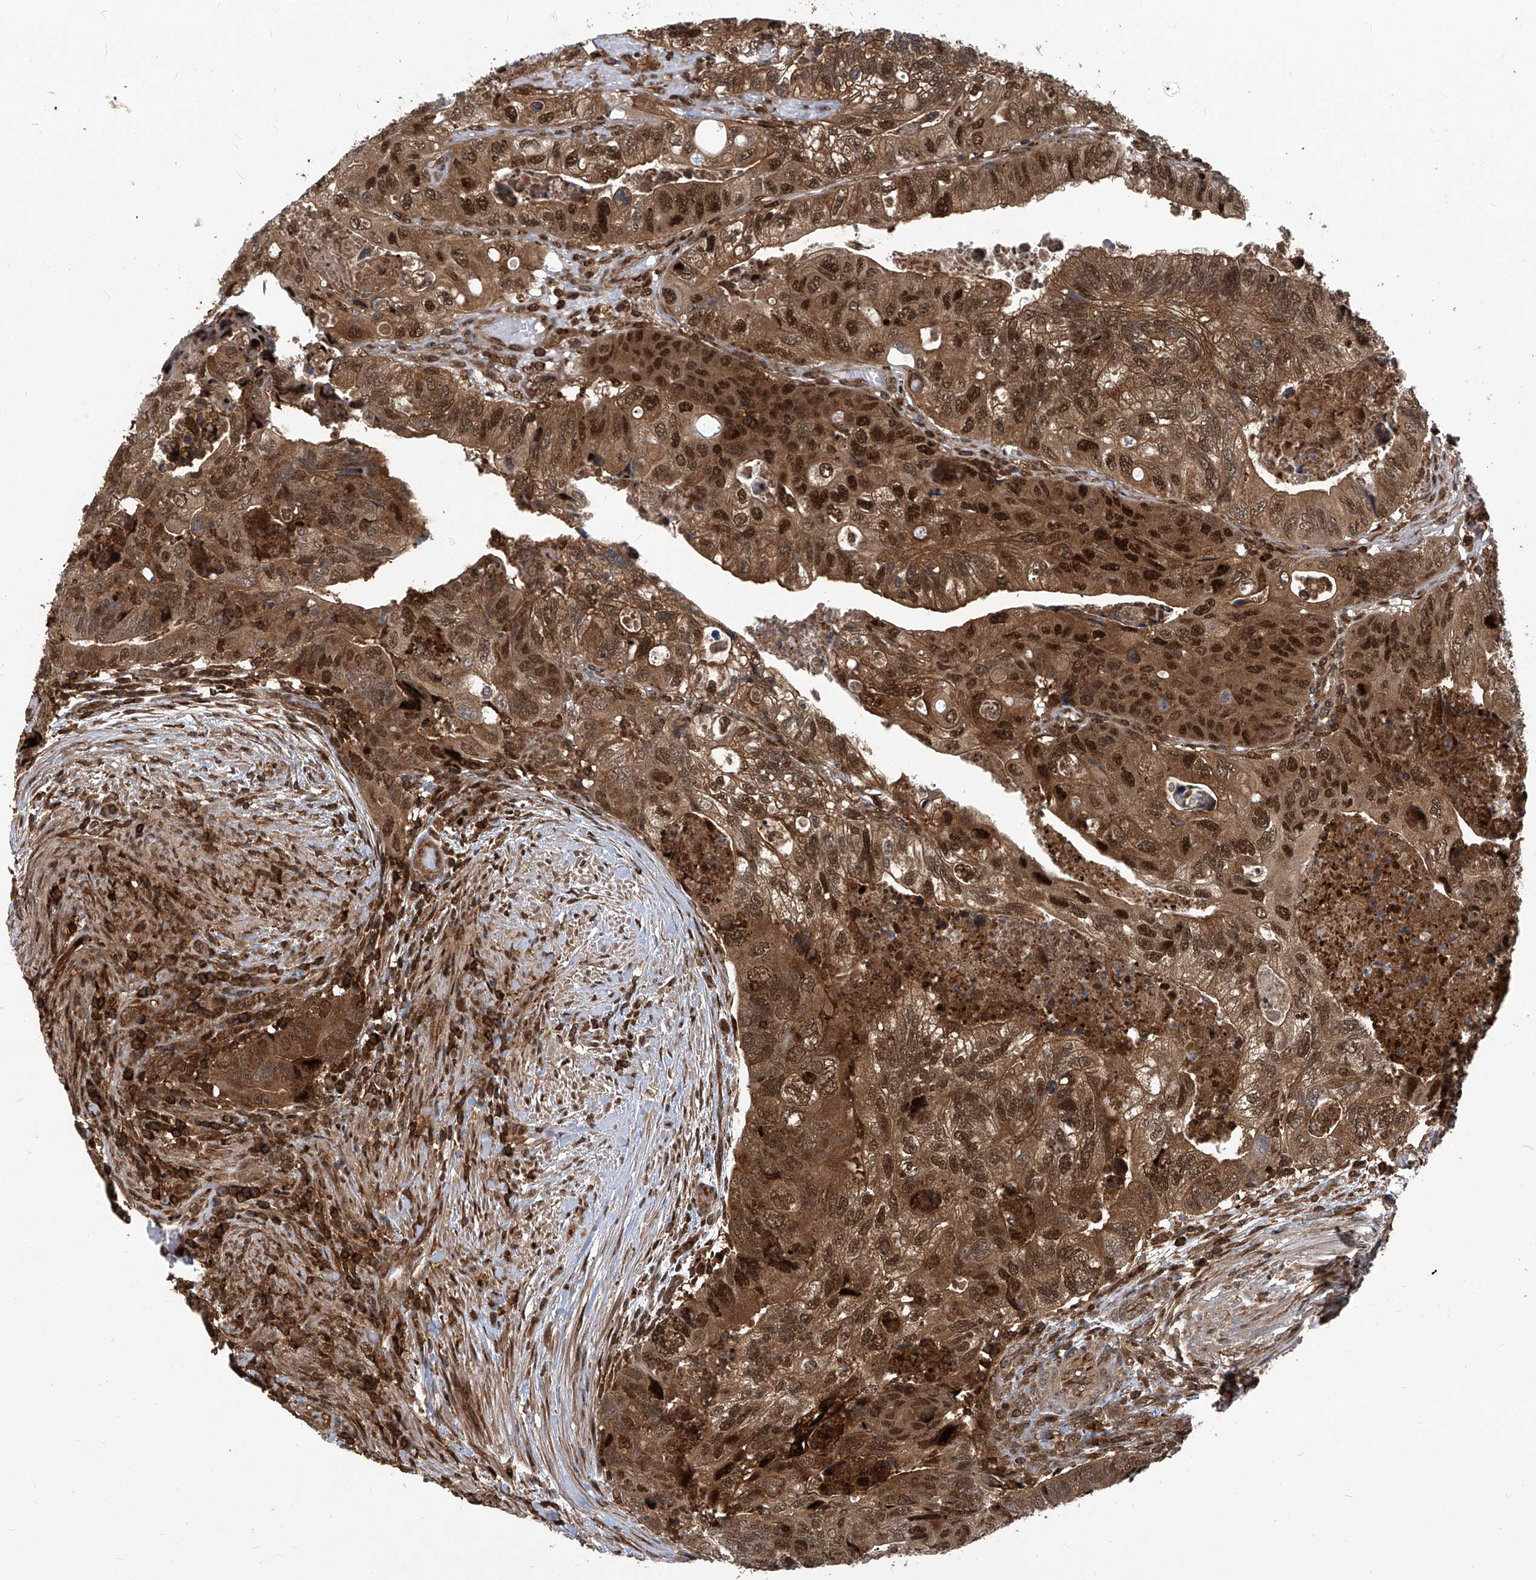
{"staining": {"intensity": "strong", "quantity": ">75%", "location": "cytoplasmic/membranous,nuclear"}, "tissue": "colorectal cancer", "cell_type": "Tumor cells", "image_type": "cancer", "snomed": [{"axis": "morphology", "description": "Adenocarcinoma, NOS"}, {"axis": "topography", "description": "Rectum"}], "caption": "Colorectal cancer (adenocarcinoma) stained for a protein exhibits strong cytoplasmic/membranous and nuclear positivity in tumor cells. The staining is performed using DAB (3,3'-diaminobenzidine) brown chromogen to label protein expression. The nuclei are counter-stained blue using hematoxylin.", "gene": "PSMB1", "patient": {"sex": "male", "age": 63}}